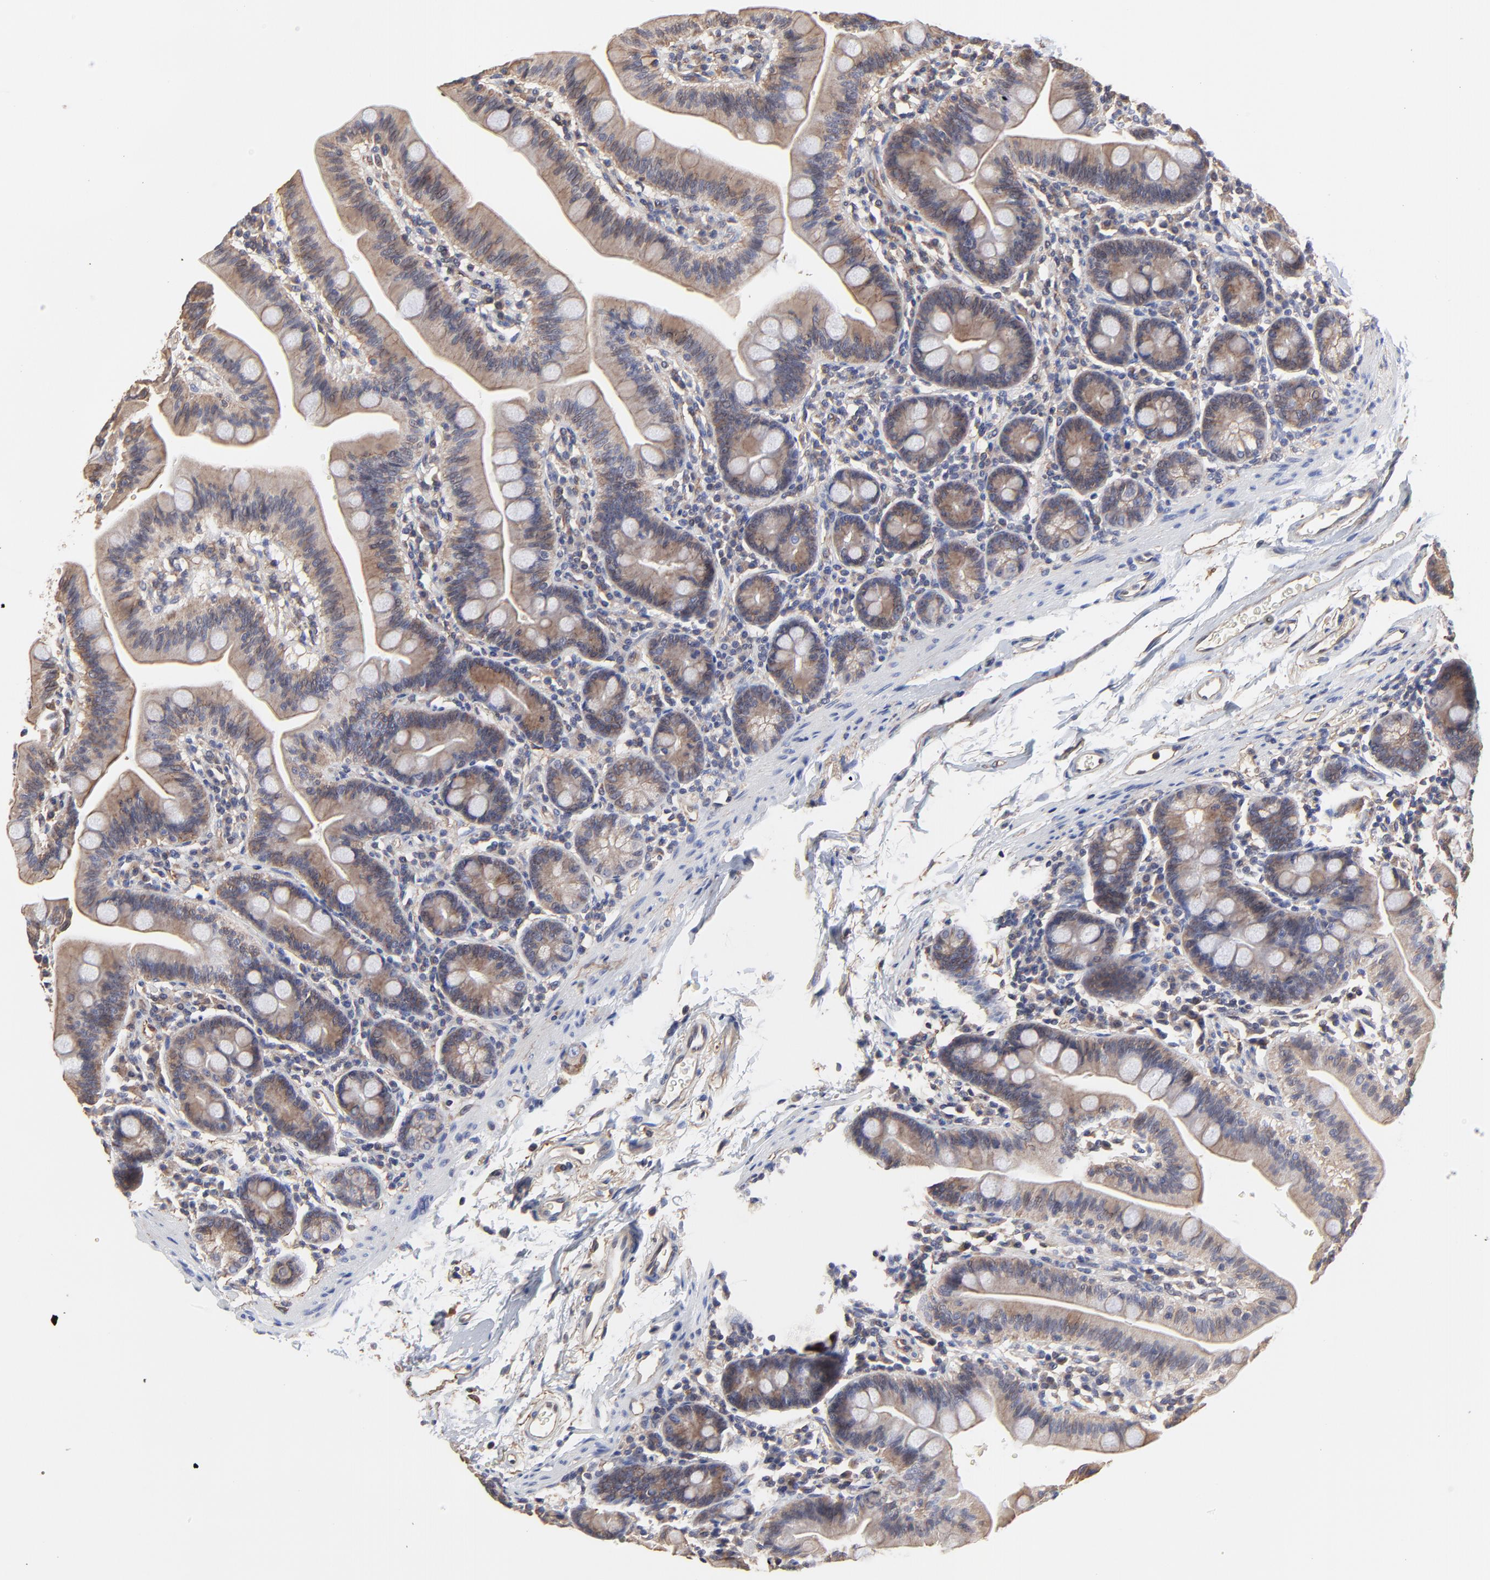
{"staining": {"intensity": "moderate", "quantity": "25%-75%", "location": "cytoplasmic/membranous"}, "tissue": "small intestine", "cell_type": "Glandular cells", "image_type": "normal", "snomed": [{"axis": "morphology", "description": "Normal tissue, NOS"}, {"axis": "topography", "description": "Small intestine"}], "caption": "Human small intestine stained with a brown dye exhibits moderate cytoplasmic/membranous positive expression in about 25%-75% of glandular cells.", "gene": "ARMT1", "patient": {"sex": "male", "age": 79}}